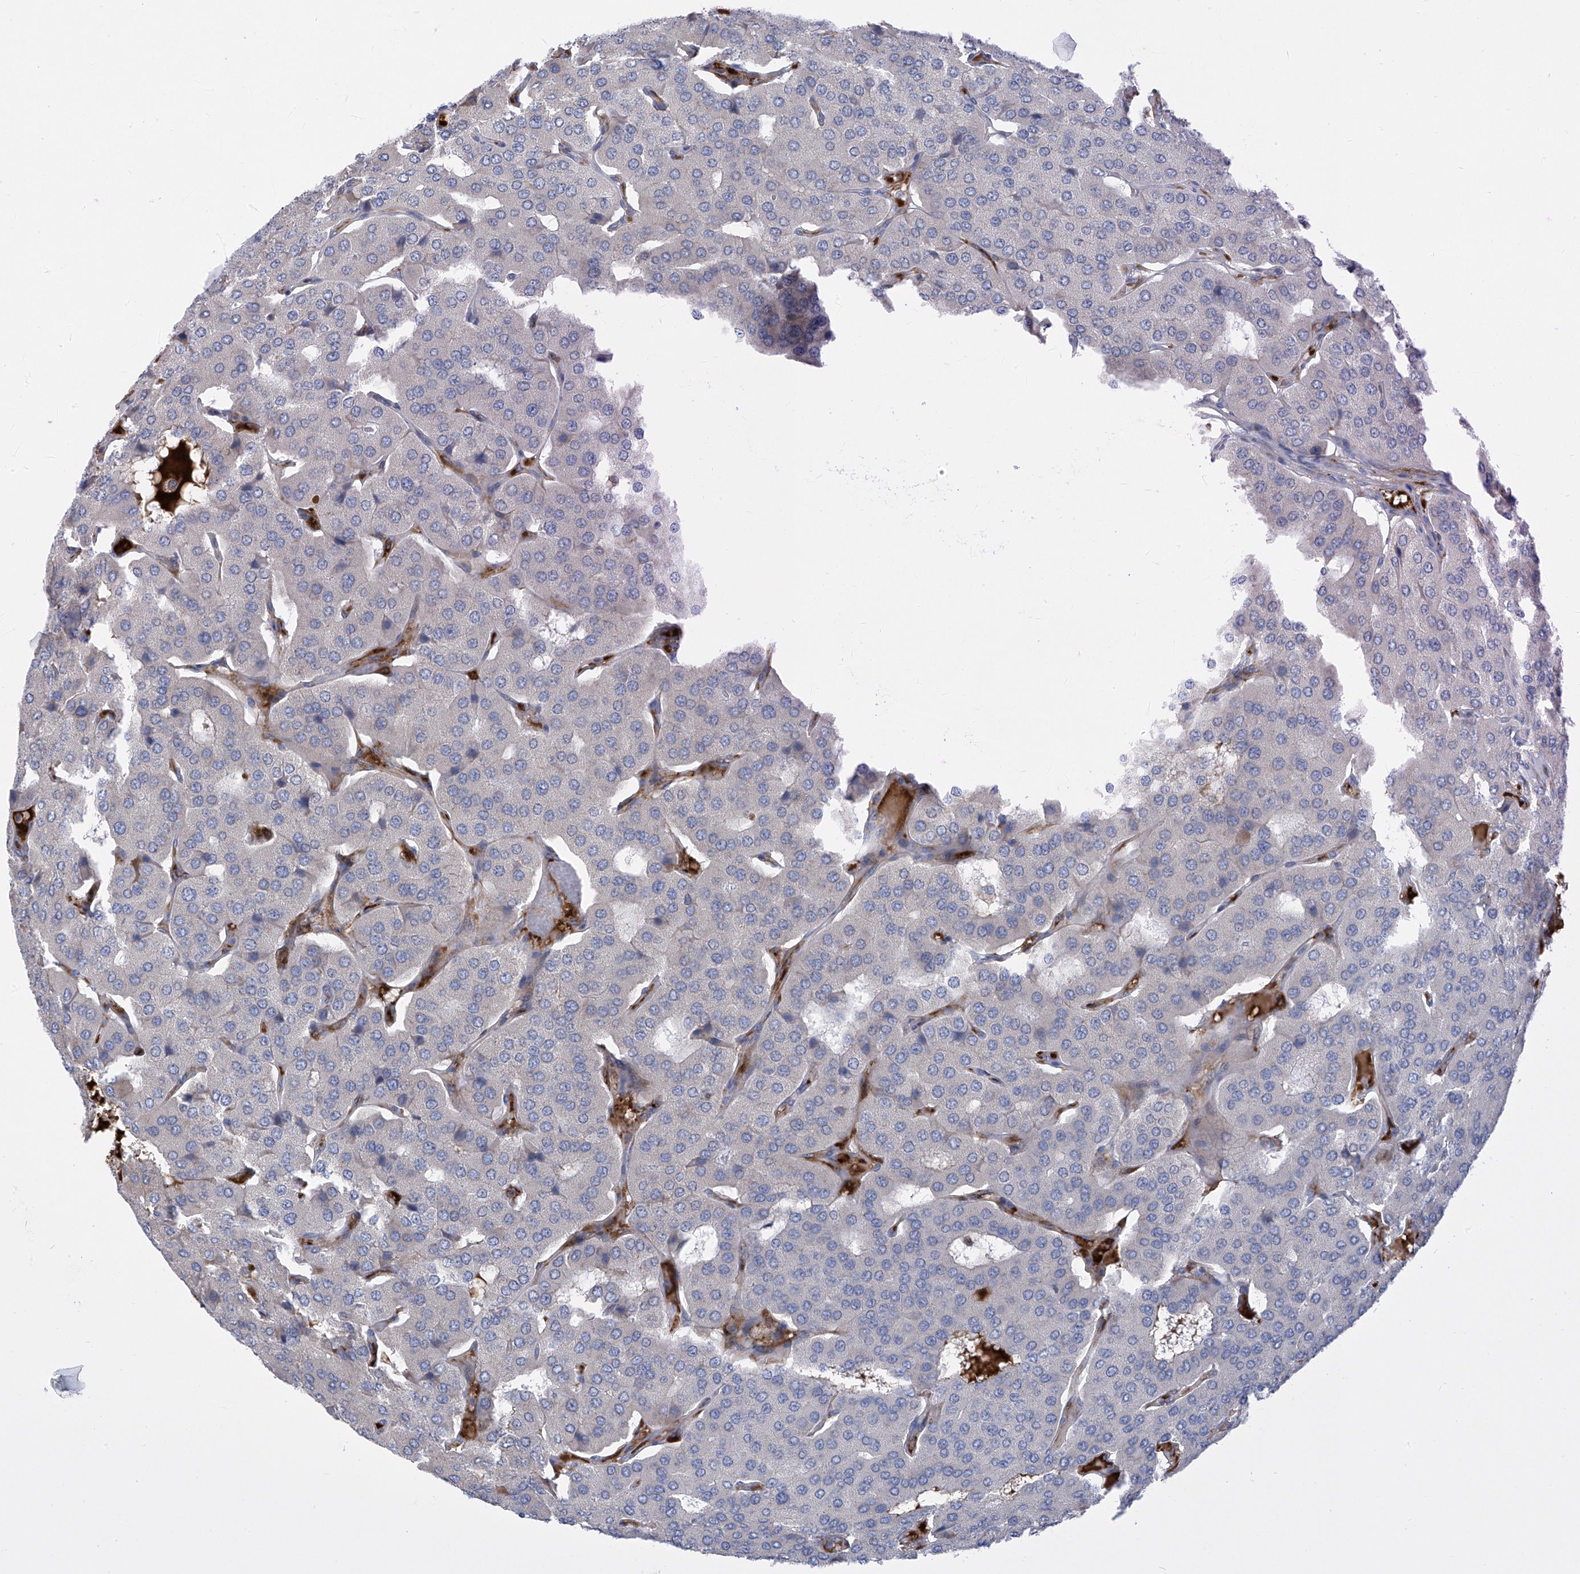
{"staining": {"intensity": "negative", "quantity": "none", "location": "none"}, "tissue": "parathyroid gland", "cell_type": "Glandular cells", "image_type": "normal", "snomed": [{"axis": "morphology", "description": "Normal tissue, NOS"}, {"axis": "morphology", "description": "Adenoma, NOS"}, {"axis": "topography", "description": "Parathyroid gland"}], "caption": "Parathyroid gland was stained to show a protein in brown. There is no significant staining in glandular cells. (DAB immunohistochemistry (IHC) with hematoxylin counter stain).", "gene": "SLCO4A1", "patient": {"sex": "female", "age": 86}}